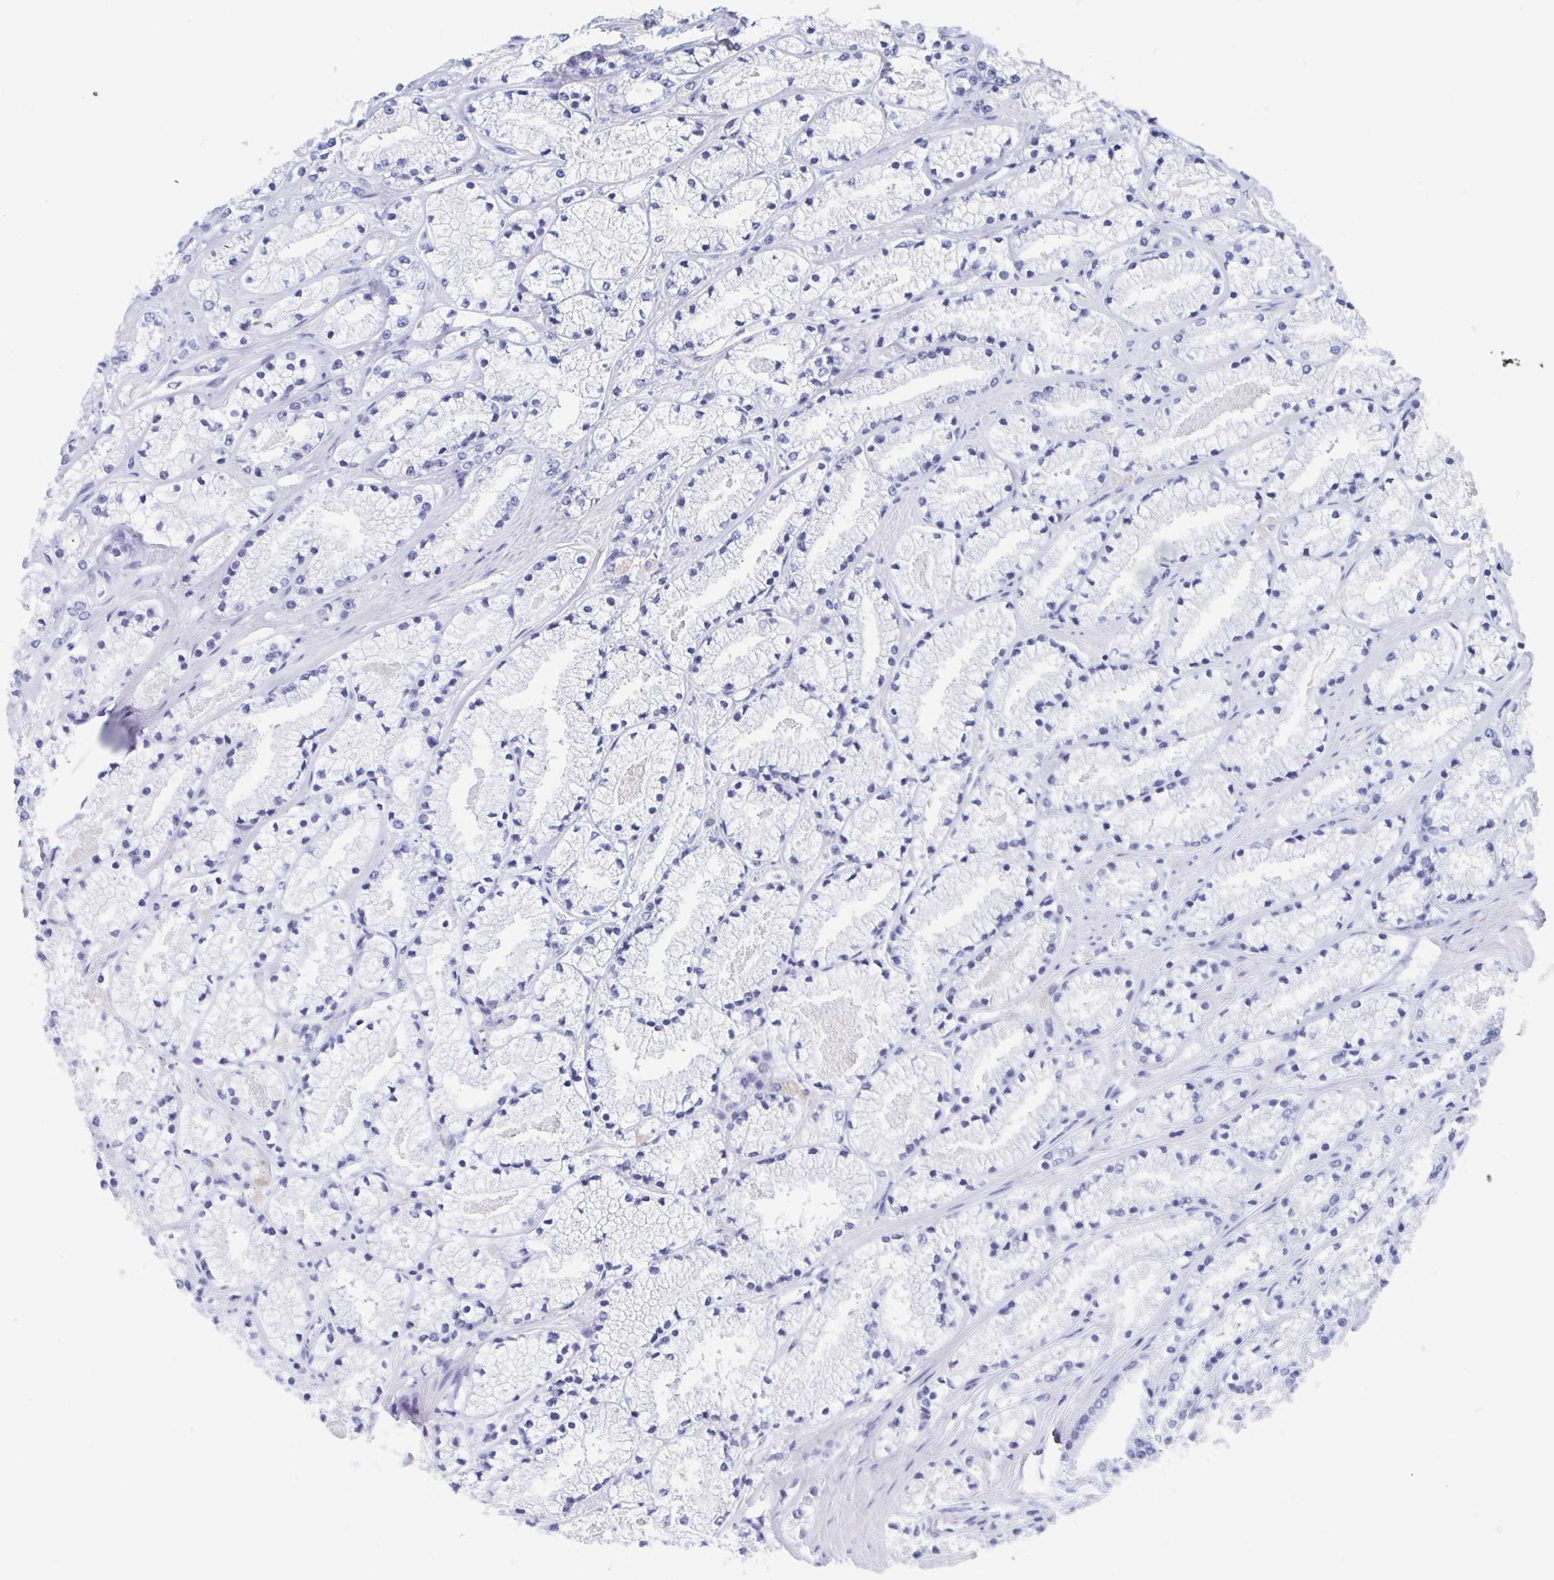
{"staining": {"intensity": "negative", "quantity": "none", "location": "none"}, "tissue": "prostate cancer", "cell_type": "Tumor cells", "image_type": "cancer", "snomed": [{"axis": "morphology", "description": "Adenocarcinoma, High grade"}, {"axis": "topography", "description": "Prostate"}], "caption": "Prostate high-grade adenocarcinoma was stained to show a protein in brown. There is no significant expression in tumor cells.", "gene": "C10orf53", "patient": {"sex": "male", "age": 63}}